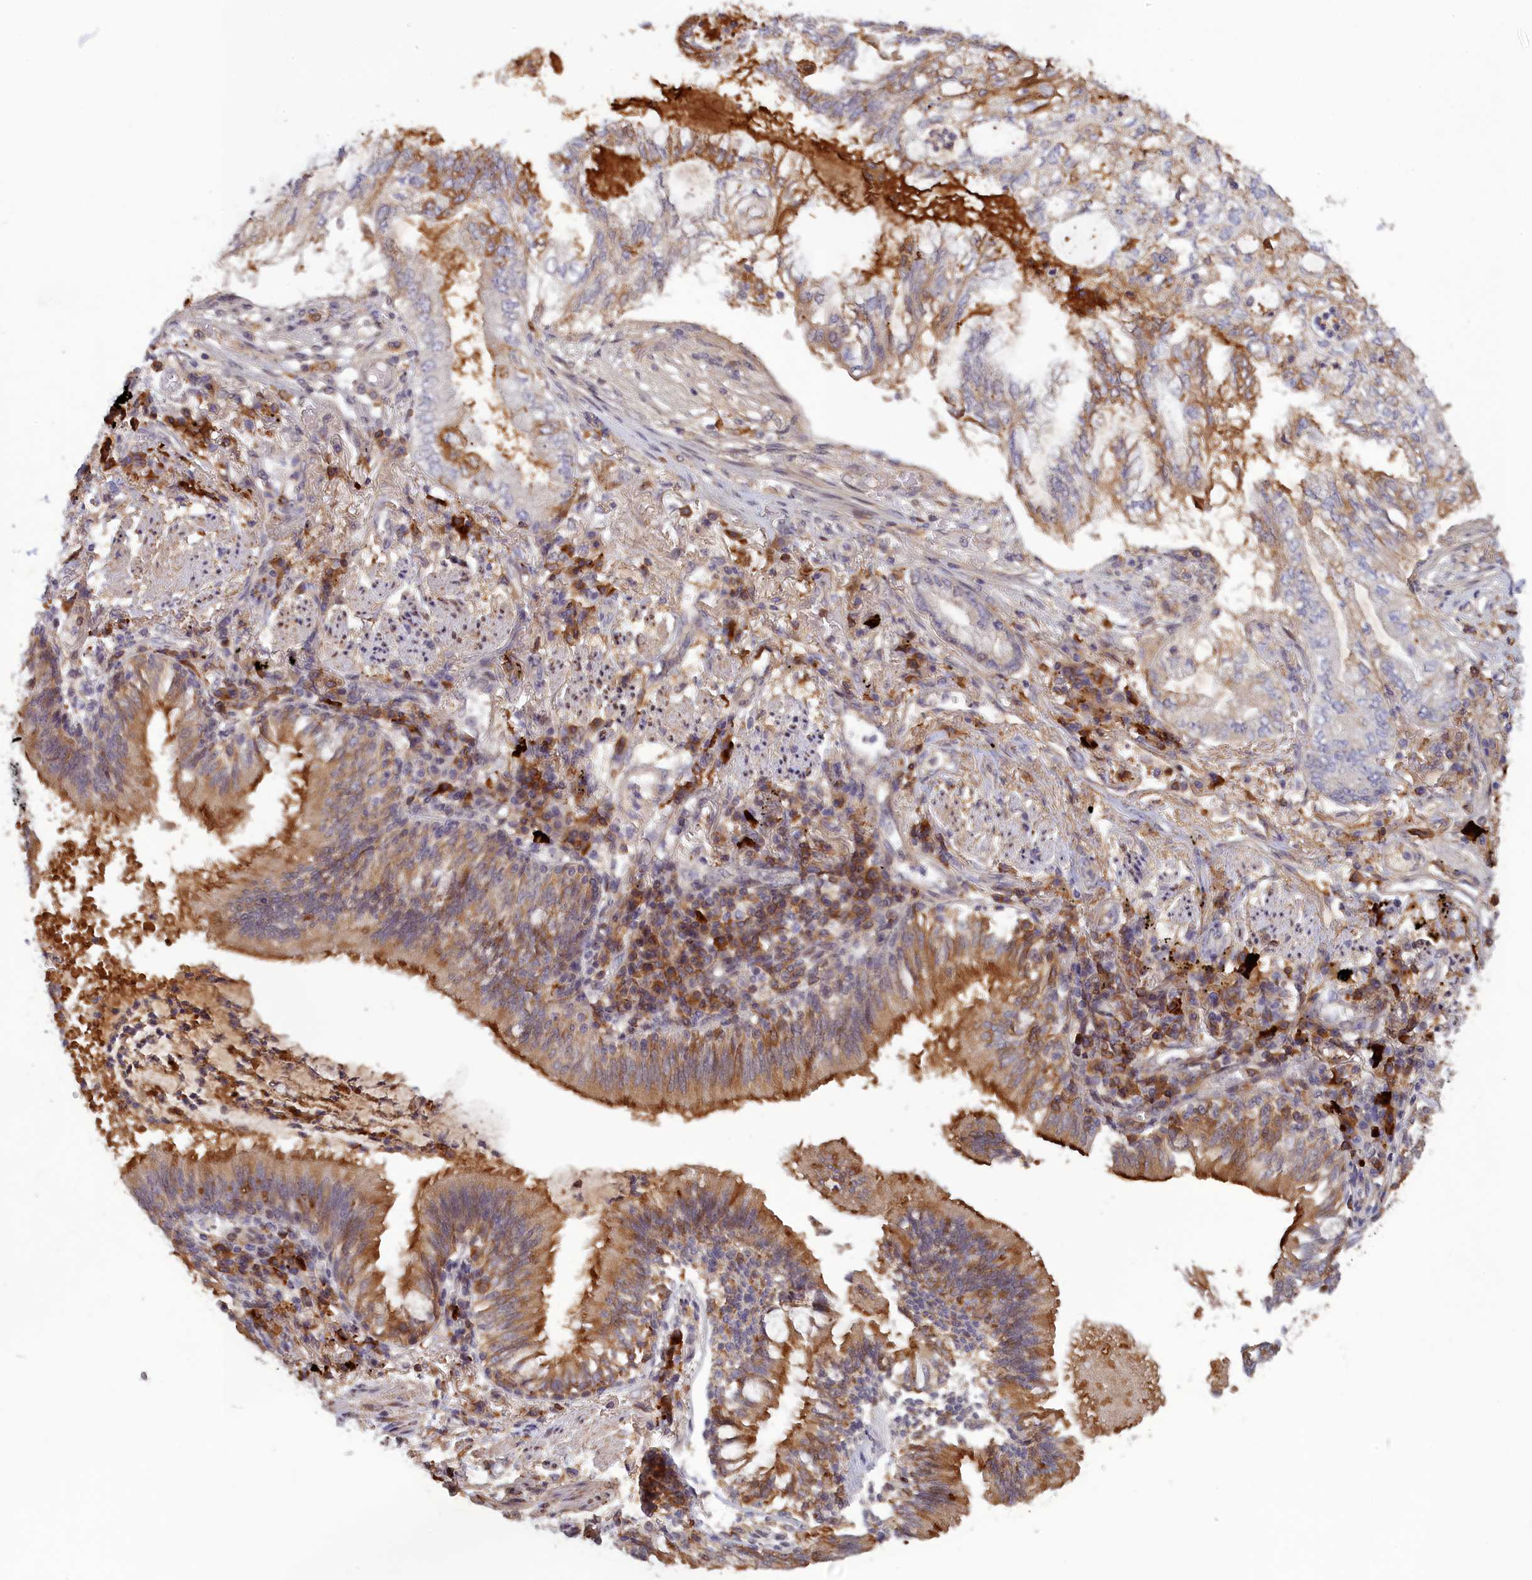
{"staining": {"intensity": "moderate", "quantity": "<25%", "location": "cytoplasmic/membranous"}, "tissue": "lung cancer", "cell_type": "Tumor cells", "image_type": "cancer", "snomed": [{"axis": "morphology", "description": "Adenocarcinoma, NOS"}, {"axis": "topography", "description": "Lung"}], "caption": "A high-resolution histopathology image shows IHC staining of lung cancer, which shows moderate cytoplasmic/membranous positivity in approximately <25% of tumor cells. (Stains: DAB in brown, nuclei in blue, Microscopy: brightfield microscopy at high magnification).", "gene": "RRAD", "patient": {"sex": "female", "age": 70}}